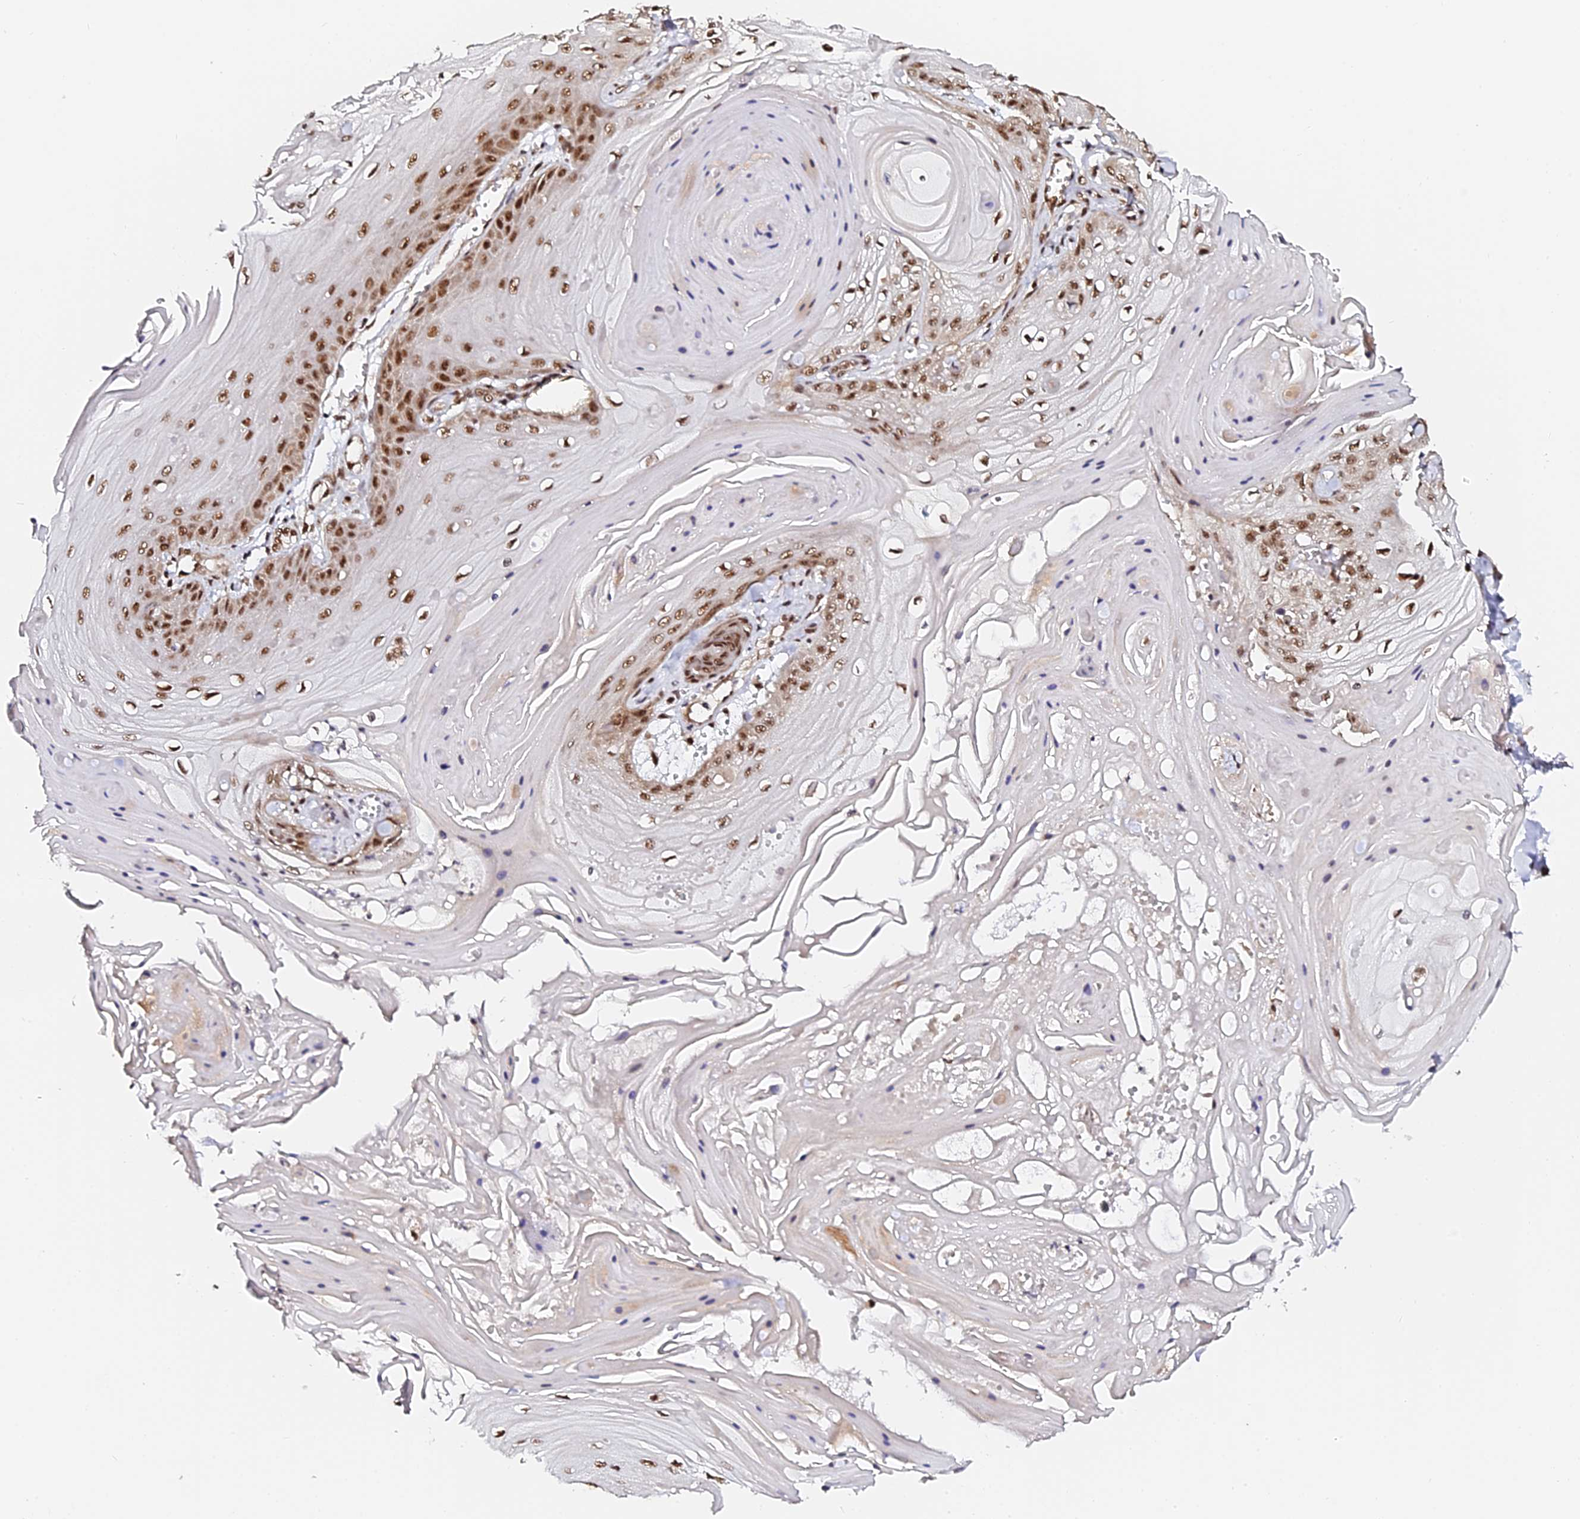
{"staining": {"intensity": "strong", "quantity": ">75%", "location": "nuclear"}, "tissue": "skin cancer", "cell_type": "Tumor cells", "image_type": "cancer", "snomed": [{"axis": "morphology", "description": "Squamous cell carcinoma, NOS"}, {"axis": "topography", "description": "Skin"}], "caption": "A high-resolution micrograph shows immunohistochemistry (IHC) staining of skin cancer (squamous cell carcinoma), which demonstrates strong nuclear expression in about >75% of tumor cells.", "gene": "MCRS1", "patient": {"sex": "male", "age": 74}}